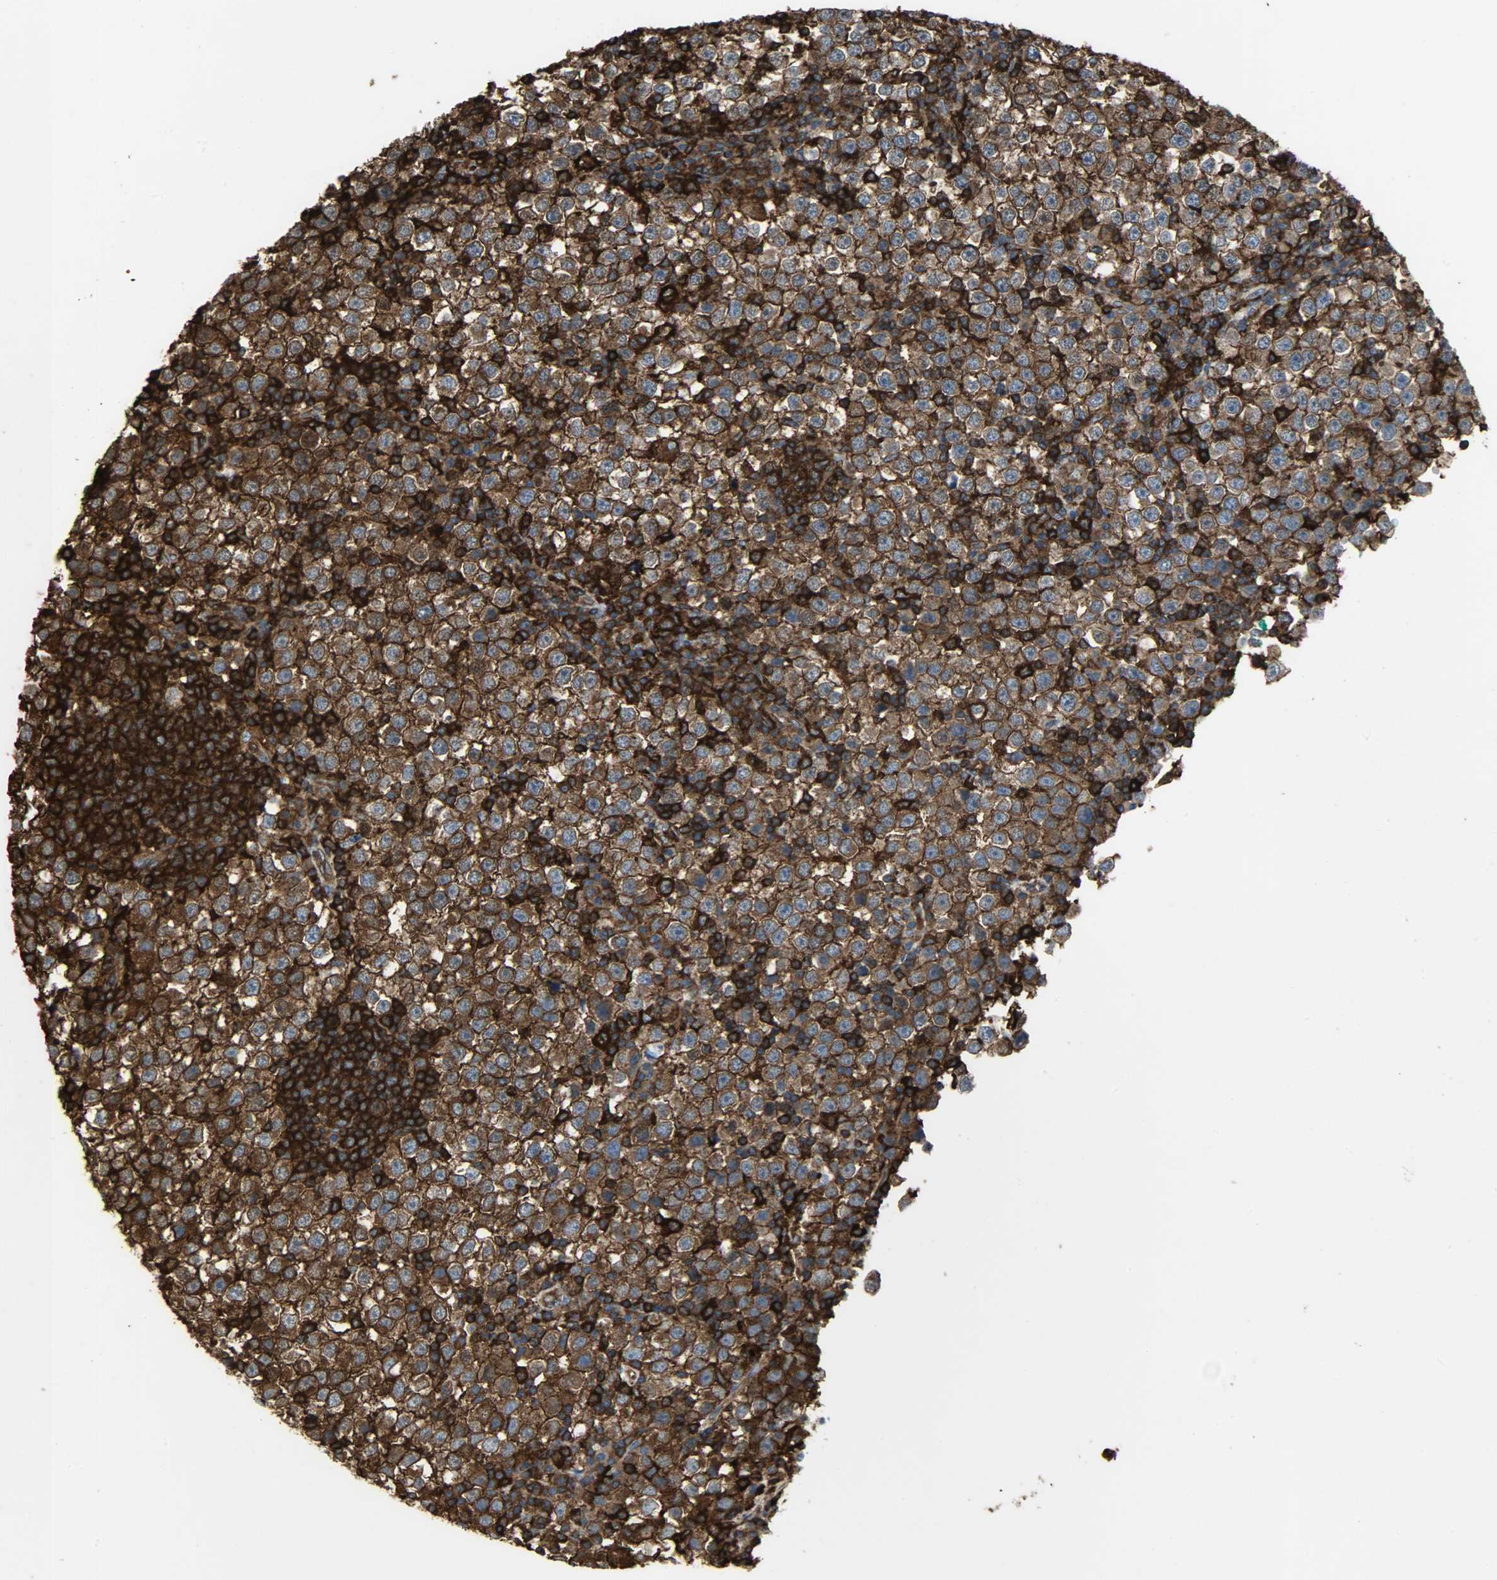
{"staining": {"intensity": "strong", "quantity": ">75%", "location": "cytoplasmic/membranous"}, "tissue": "testis cancer", "cell_type": "Tumor cells", "image_type": "cancer", "snomed": [{"axis": "morphology", "description": "Seminoma, NOS"}, {"axis": "topography", "description": "Testis"}], "caption": "A histopathology image of human testis cancer stained for a protein demonstrates strong cytoplasmic/membranous brown staining in tumor cells.", "gene": "VASP", "patient": {"sex": "male", "age": 65}}